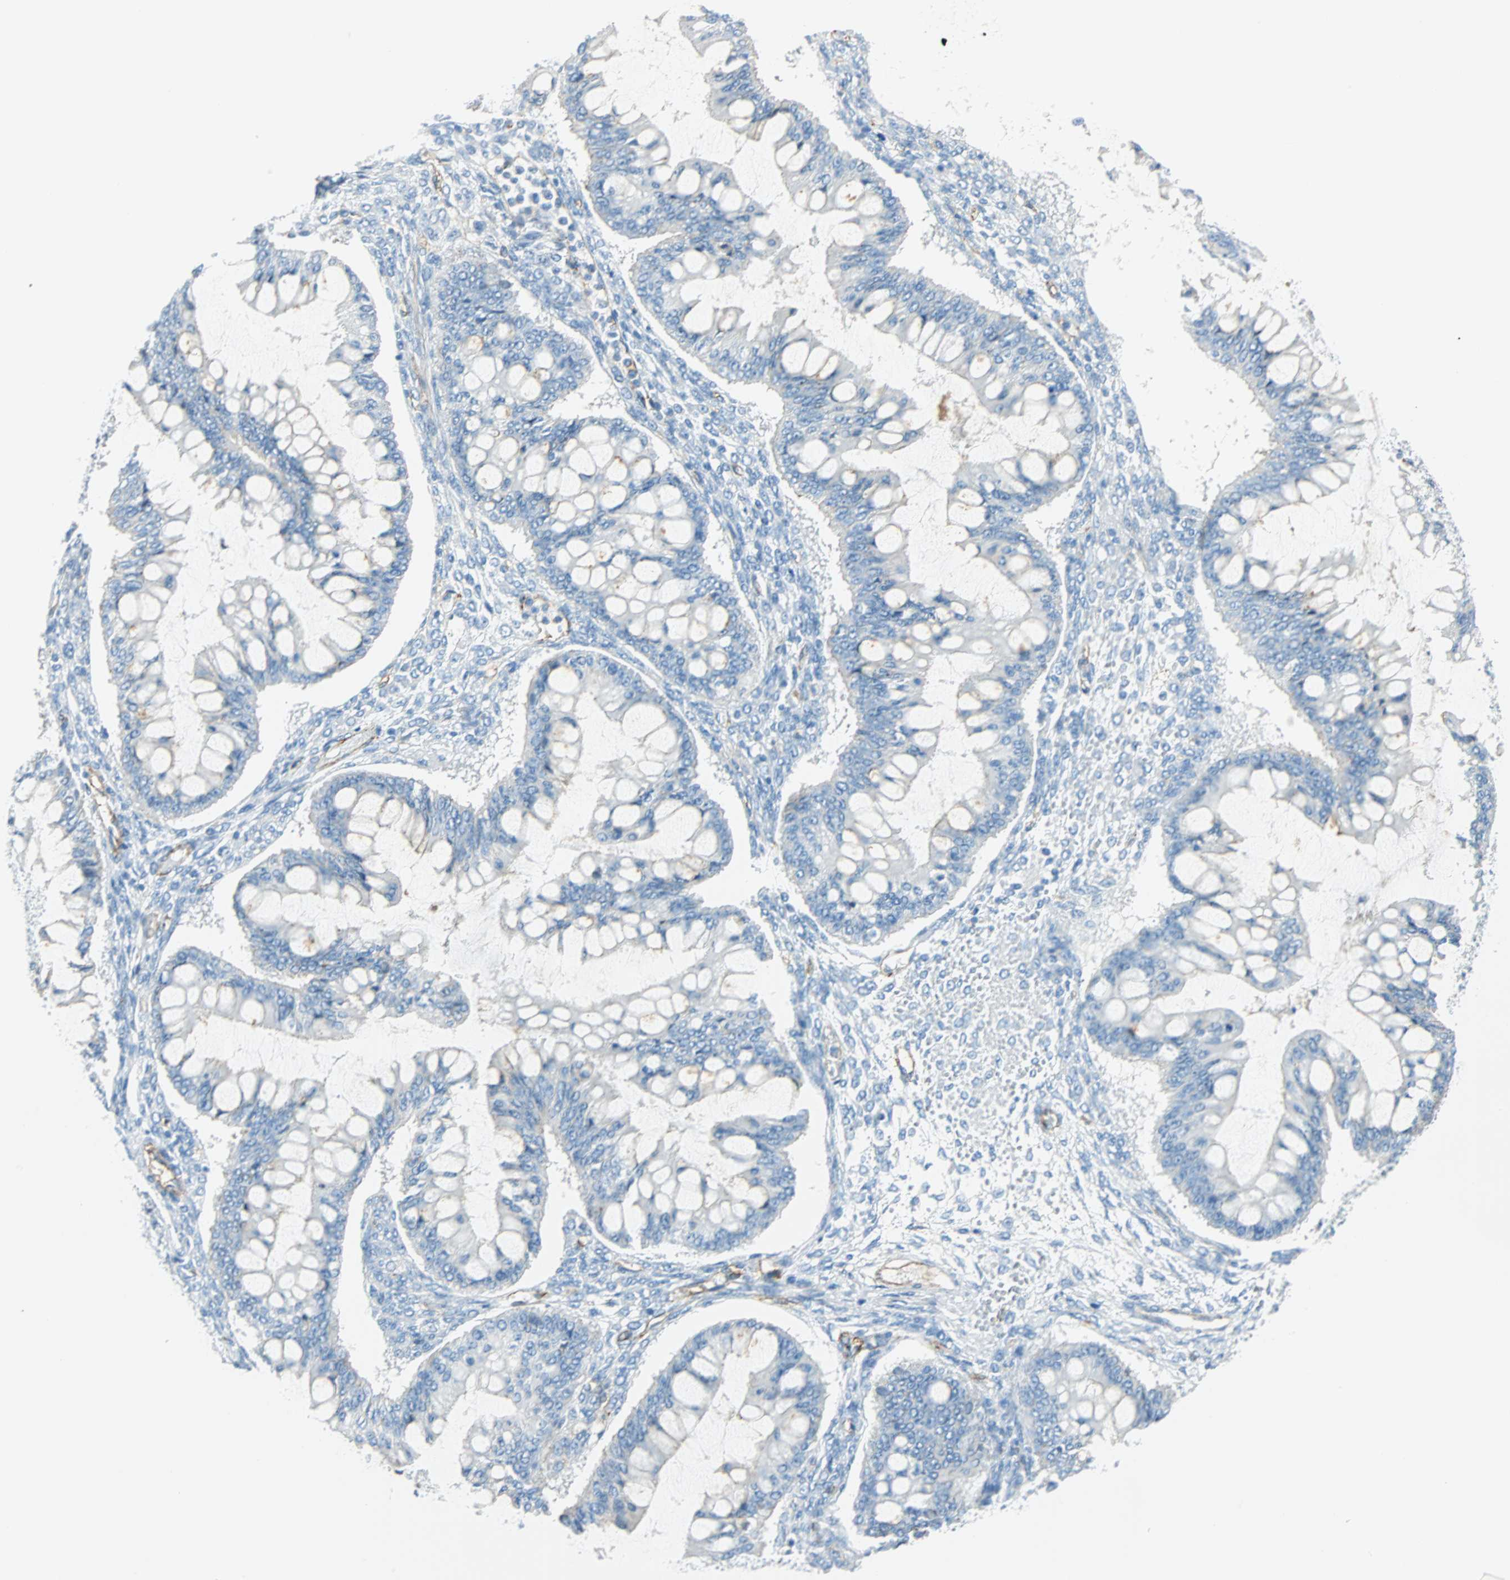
{"staining": {"intensity": "negative", "quantity": "none", "location": "none"}, "tissue": "ovarian cancer", "cell_type": "Tumor cells", "image_type": "cancer", "snomed": [{"axis": "morphology", "description": "Cystadenocarcinoma, mucinous, NOS"}, {"axis": "topography", "description": "Ovary"}], "caption": "Tumor cells are negative for protein expression in human ovarian mucinous cystadenocarcinoma.", "gene": "VPS9D1", "patient": {"sex": "female", "age": 73}}